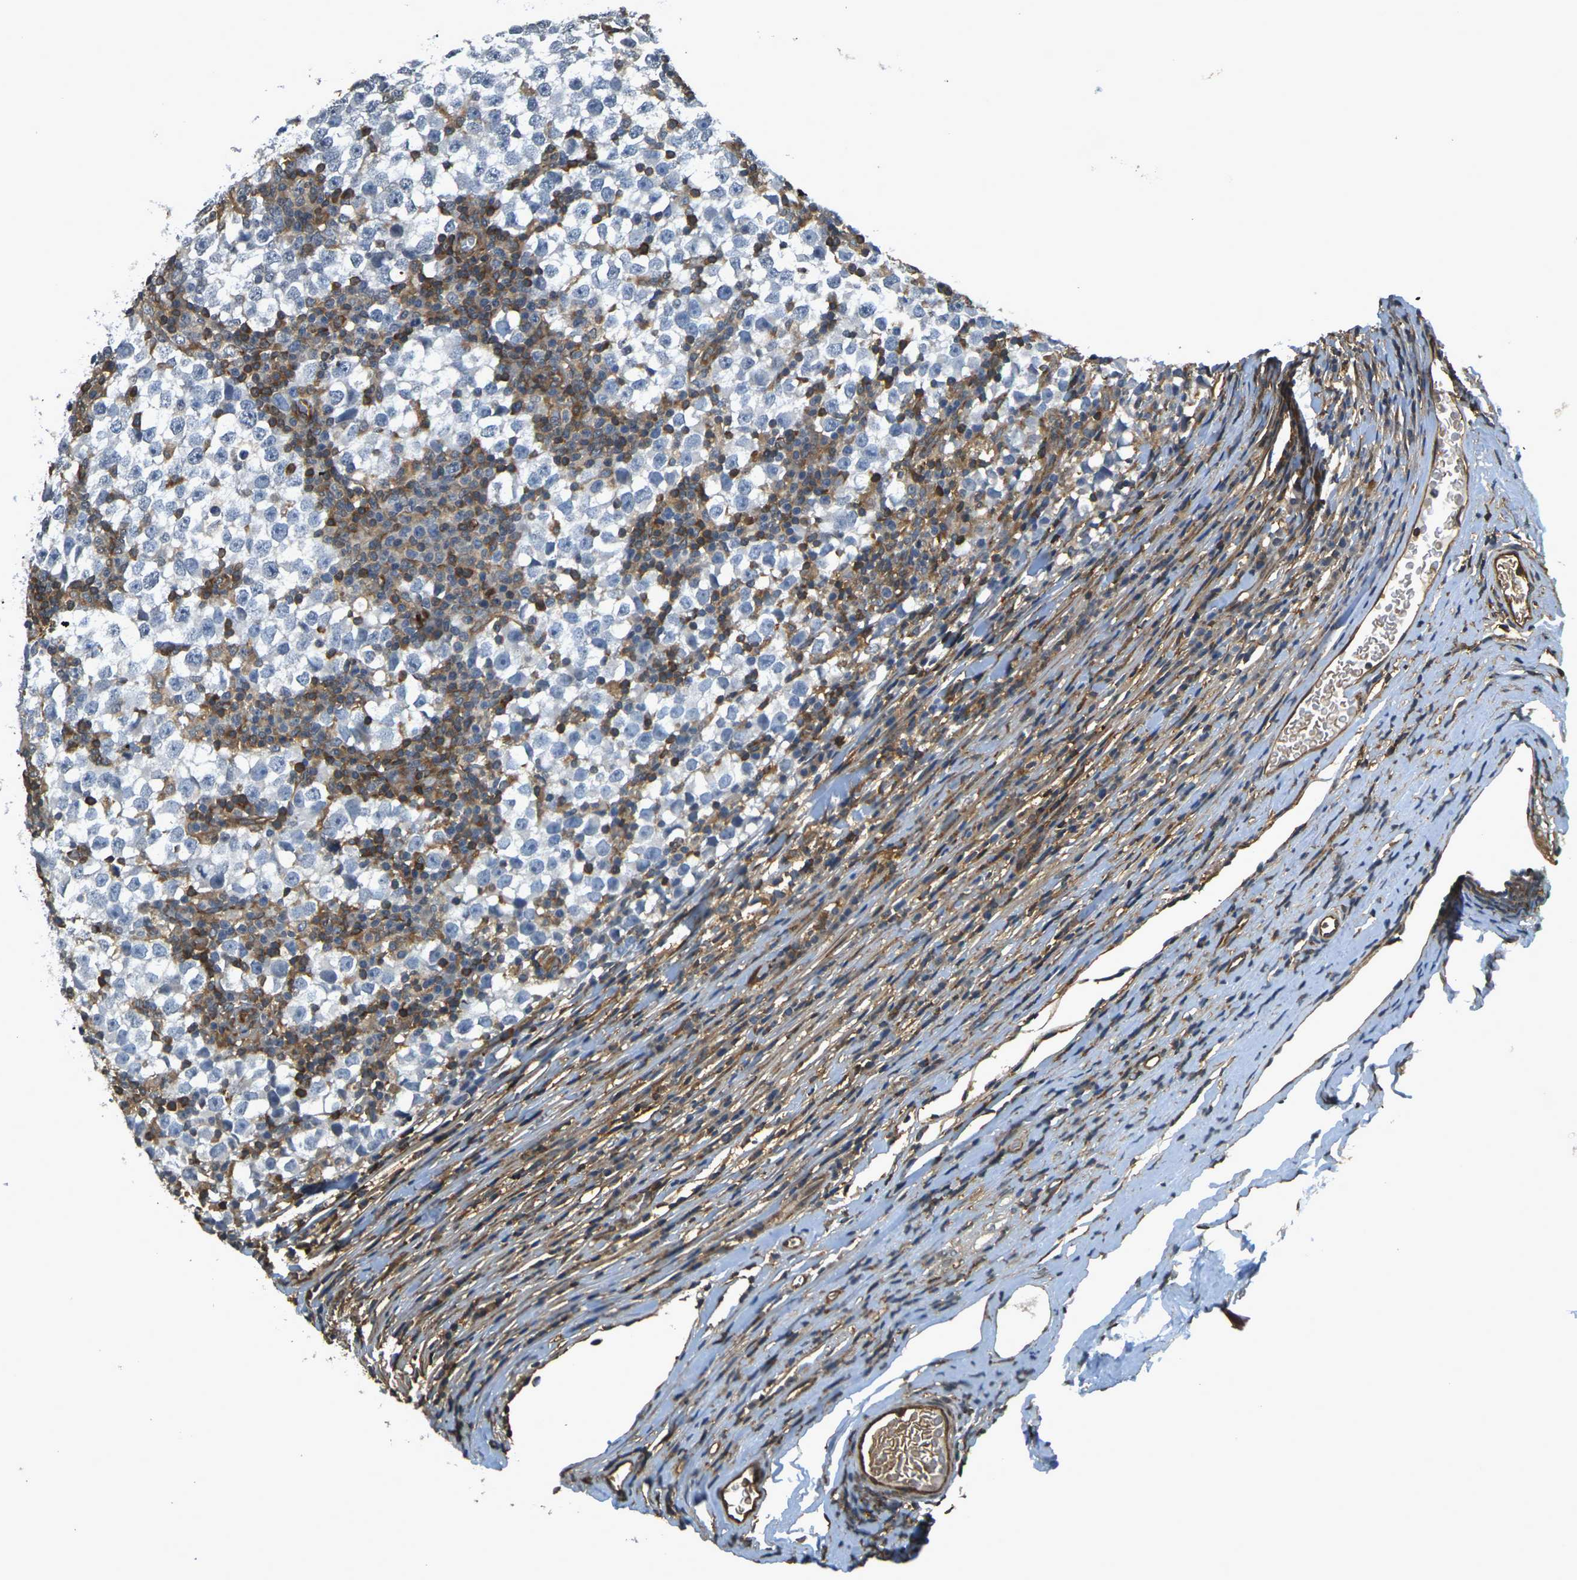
{"staining": {"intensity": "negative", "quantity": "none", "location": "none"}, "tissue": "testis cancer", "cell_type": "Tumor cells", "image_type": "cancer", "snomed": [{"axis": "morphology", "description": "Seminoma, NOS"}, {"axis": "topography", "description": "Testis"}], "caption": "Tumor cells show no significant positivity in seminoma (testis).", "gene": "CAST", "patient": {"sex": "male", "age": 65}}